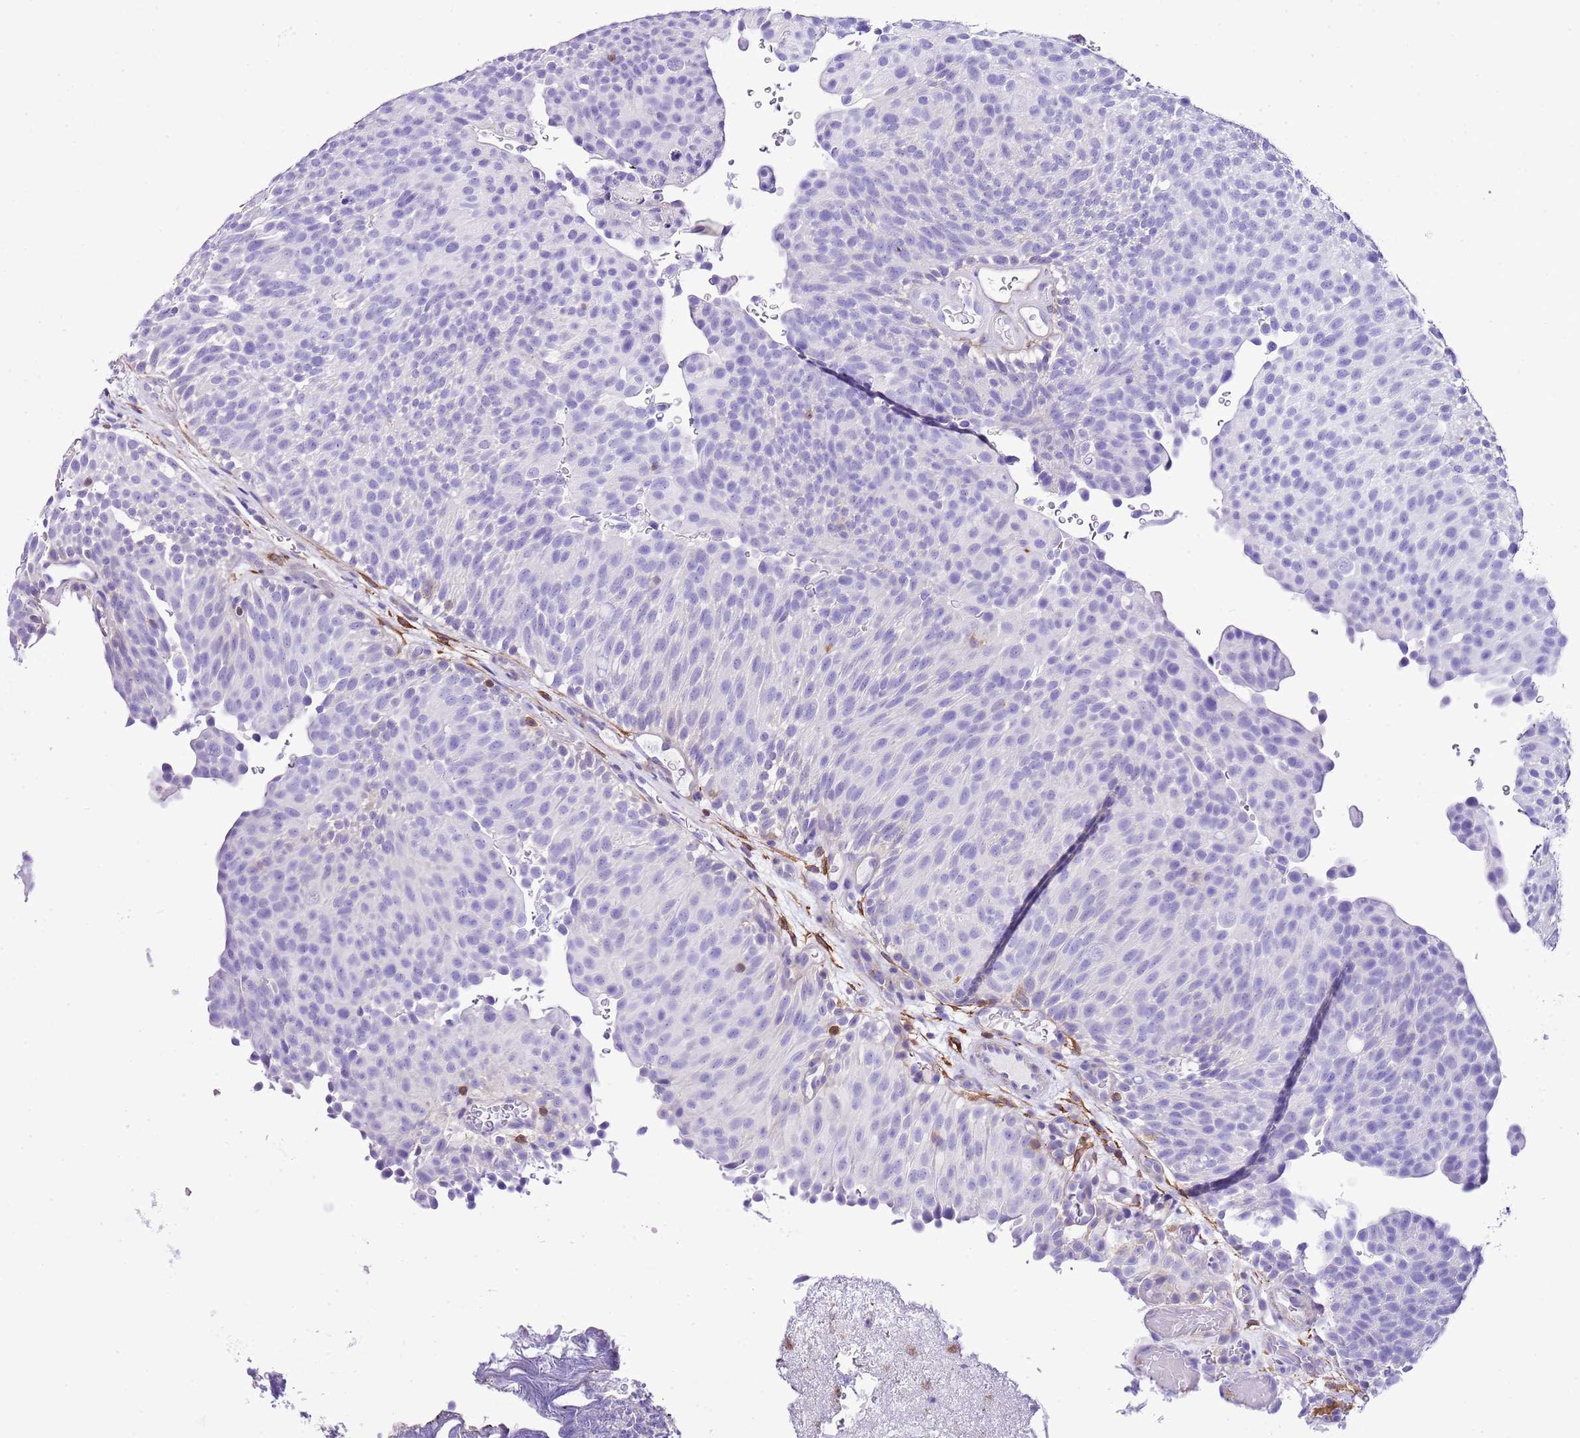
{"staining": {"intensity": "negative", "quantity": "none", "location": "none"}, "tissue": "urothelial cancer", "cell_type": "Tumor cells", "image_type": "cancer", "snomed": [{"axis": "morphology", "description": "Urothelial carcinoma, Low grade"}, {"axis": "topography", "description": "Urinary bladder"}], "caption": "Tumor cells show no significant expression in urothelial cancer.", "gene": "CNN2", "patient": {"sex": "male", "age": 78}}